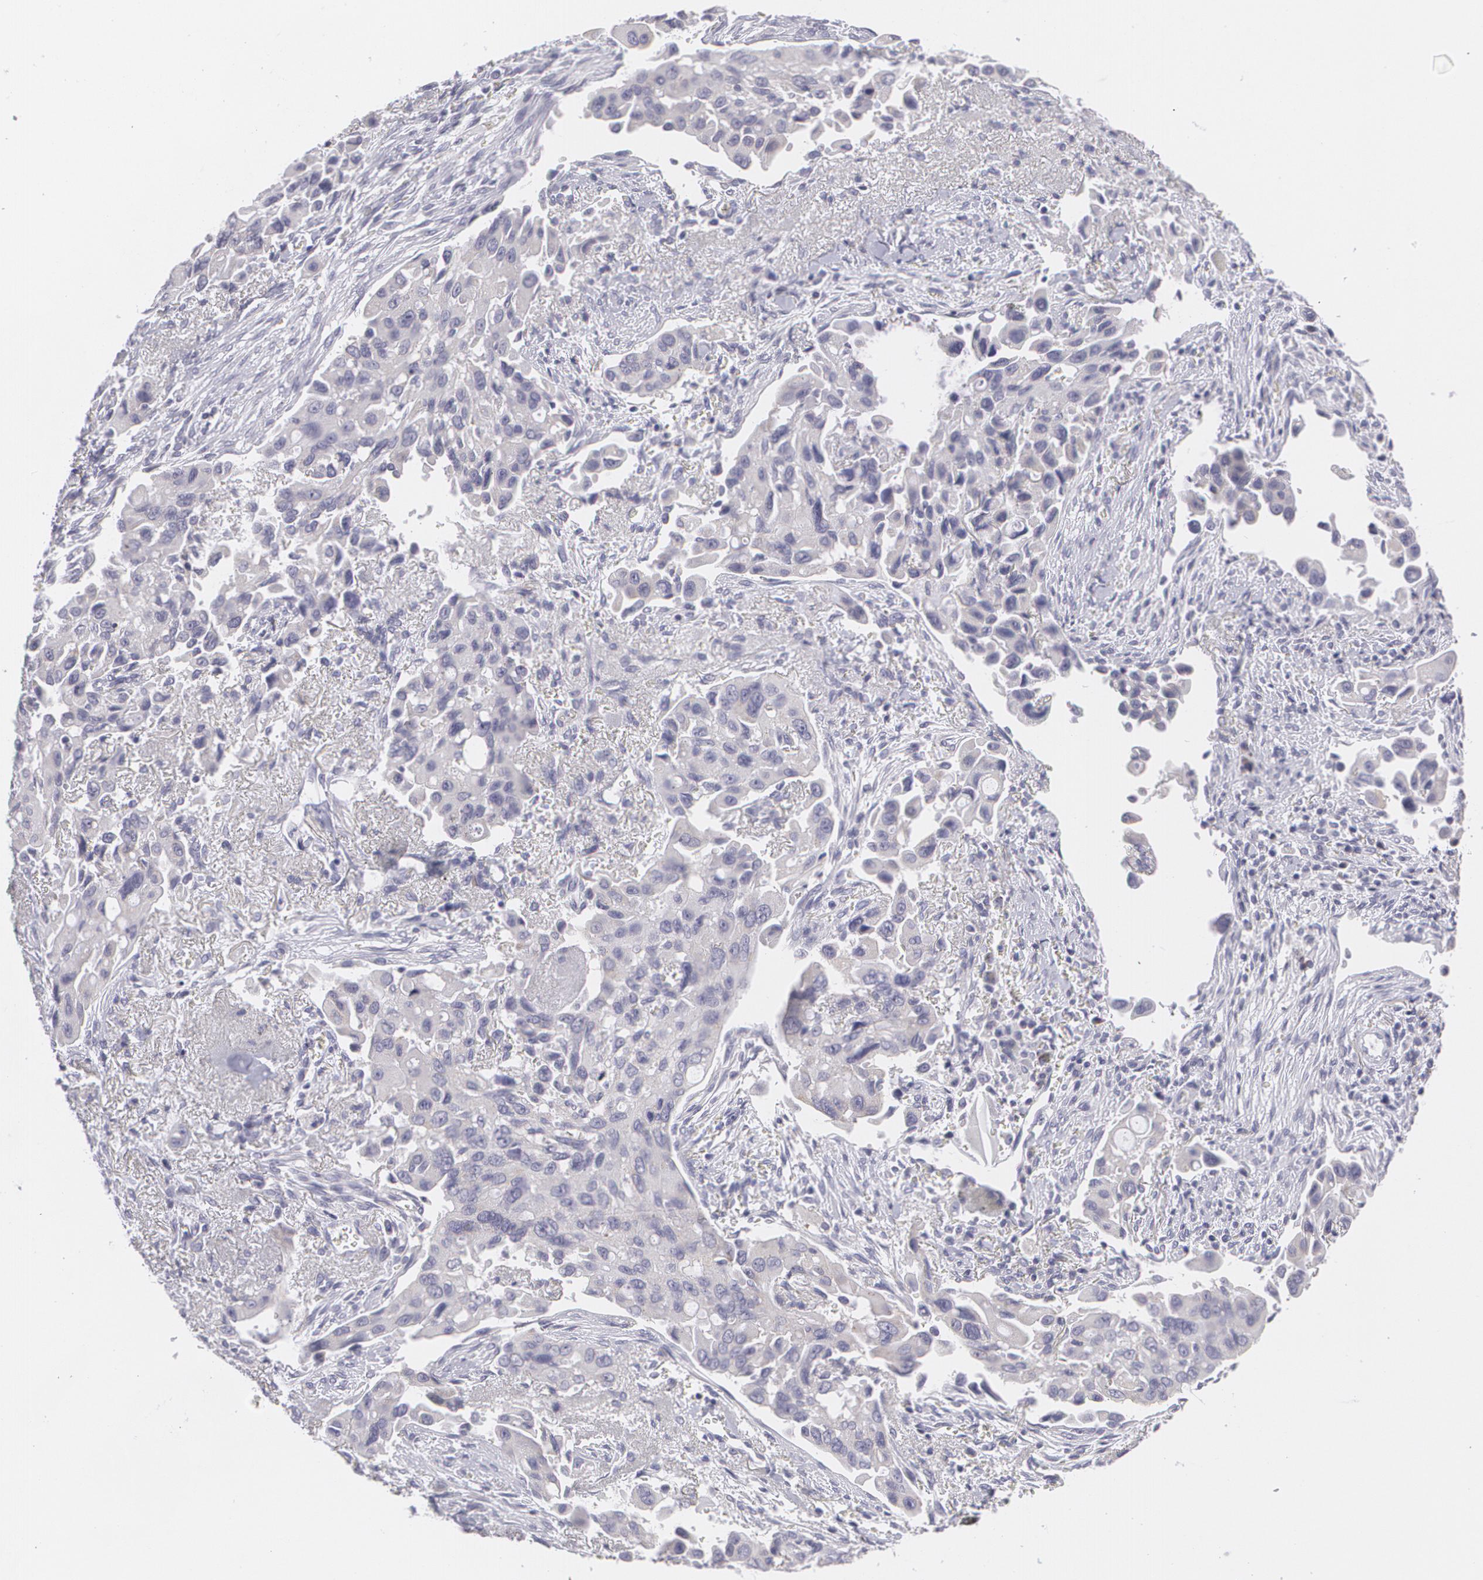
{"staining": {"intensity": "negative", "quantity": "none", "location": "none"}, "tissue": "lung cancer", "cell_type": "Tumor cells", "image_type": "cancer", "snomed": [{"axis": "morphology", "description": "Adenocarcinoma, NOS"}, {"axis": "topography", "description": "Lung"}], "caption": "Human lung cancer stained for a protein using immunohistochemistry exhibits no expression in tumor cells.", "gene": "MBNL3", "patient": {"sex": "male", "age": 68}}